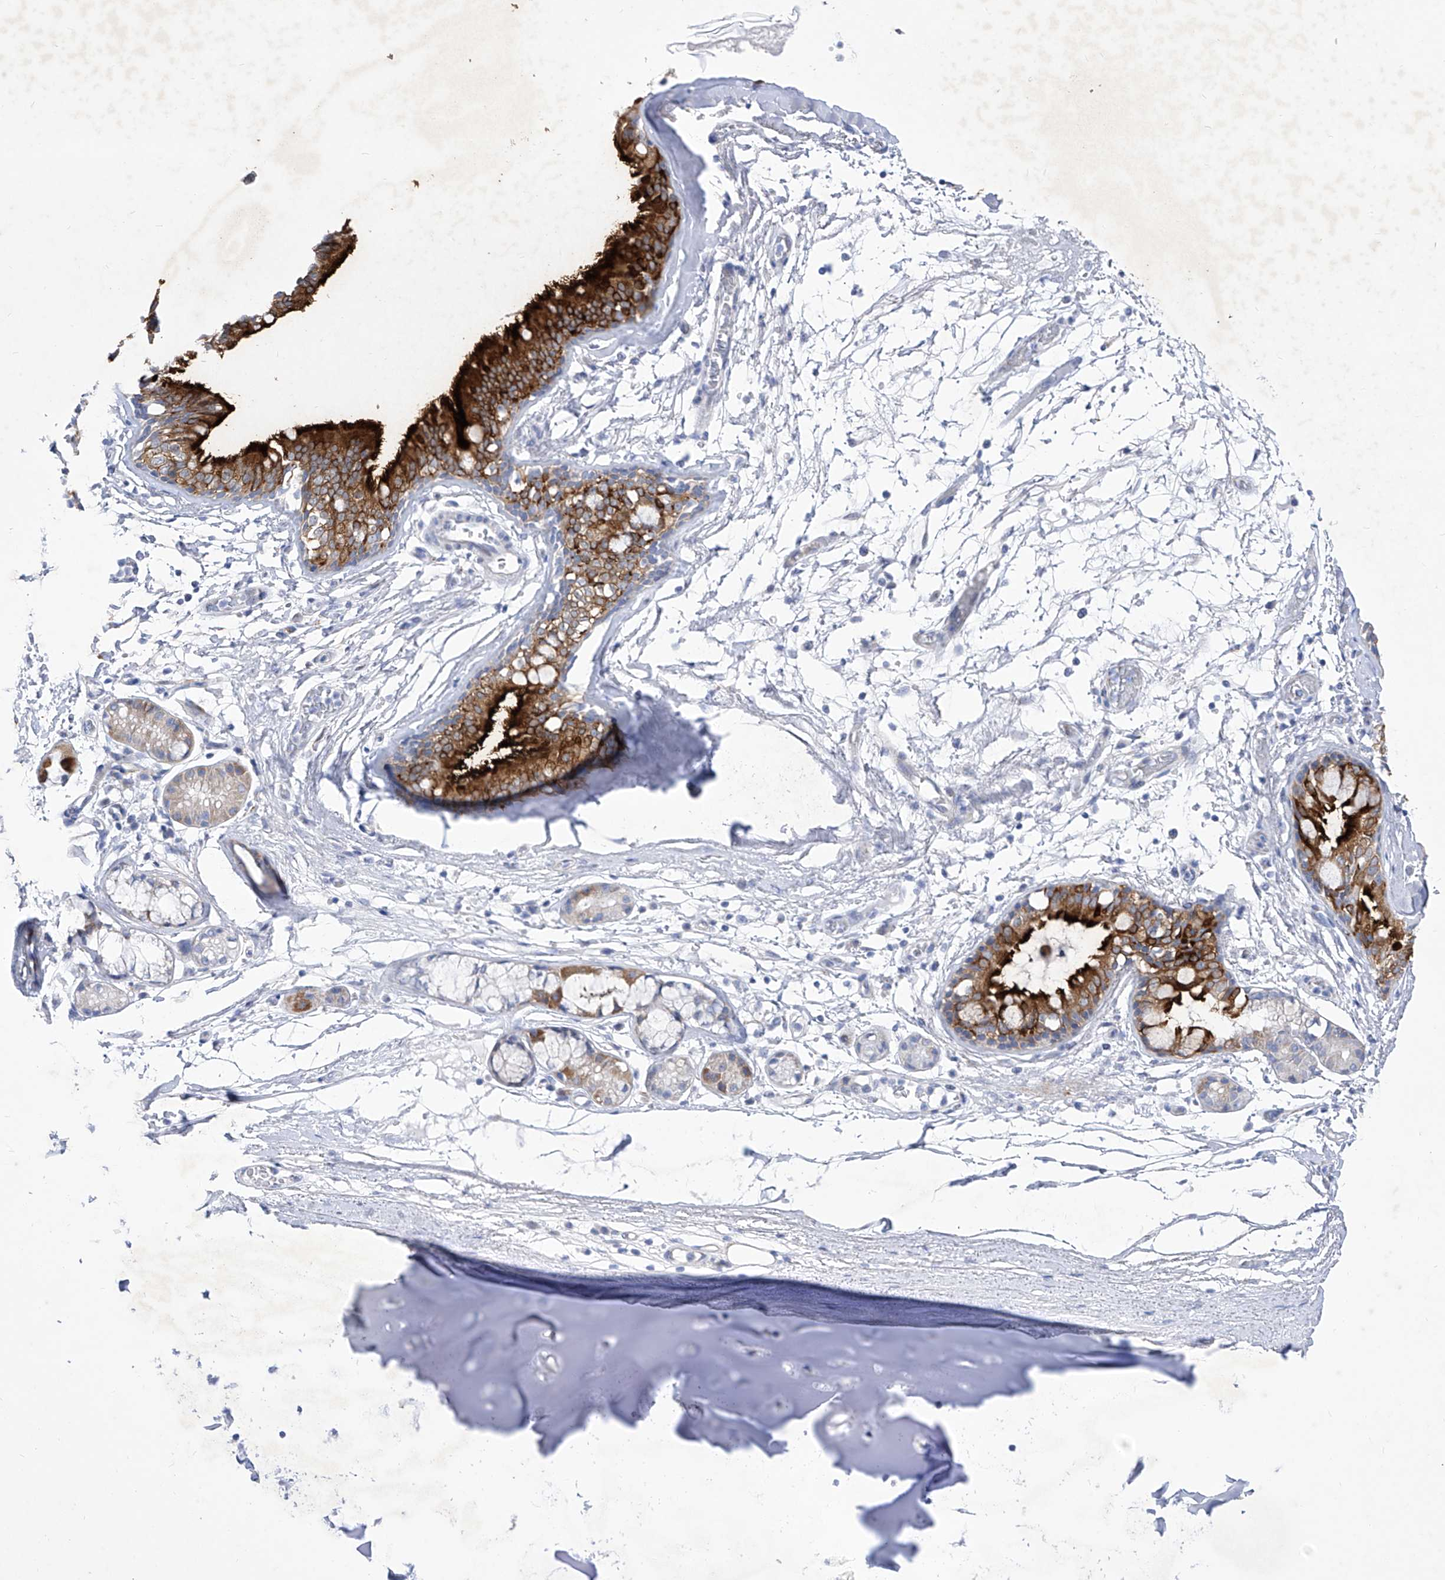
{"staining": {"intensity": "negative", "quantity": "none", "location": "none"}, "tissue": "adipose tissue", "cell_type": "Adipocytes", "image_type": "normal", "snomed": [{"axis": "morphology", "description": "Normal tissue, NOS"}, {"axis": "topography", "description": "Cartilage tissue"}], "caption": "This is an immunohistochemistry micrograph of benign adipose tissue. There is no expression in adipocytes.", "gene": "C1orf87", "patient": {"sex": "female", "age": 63}}